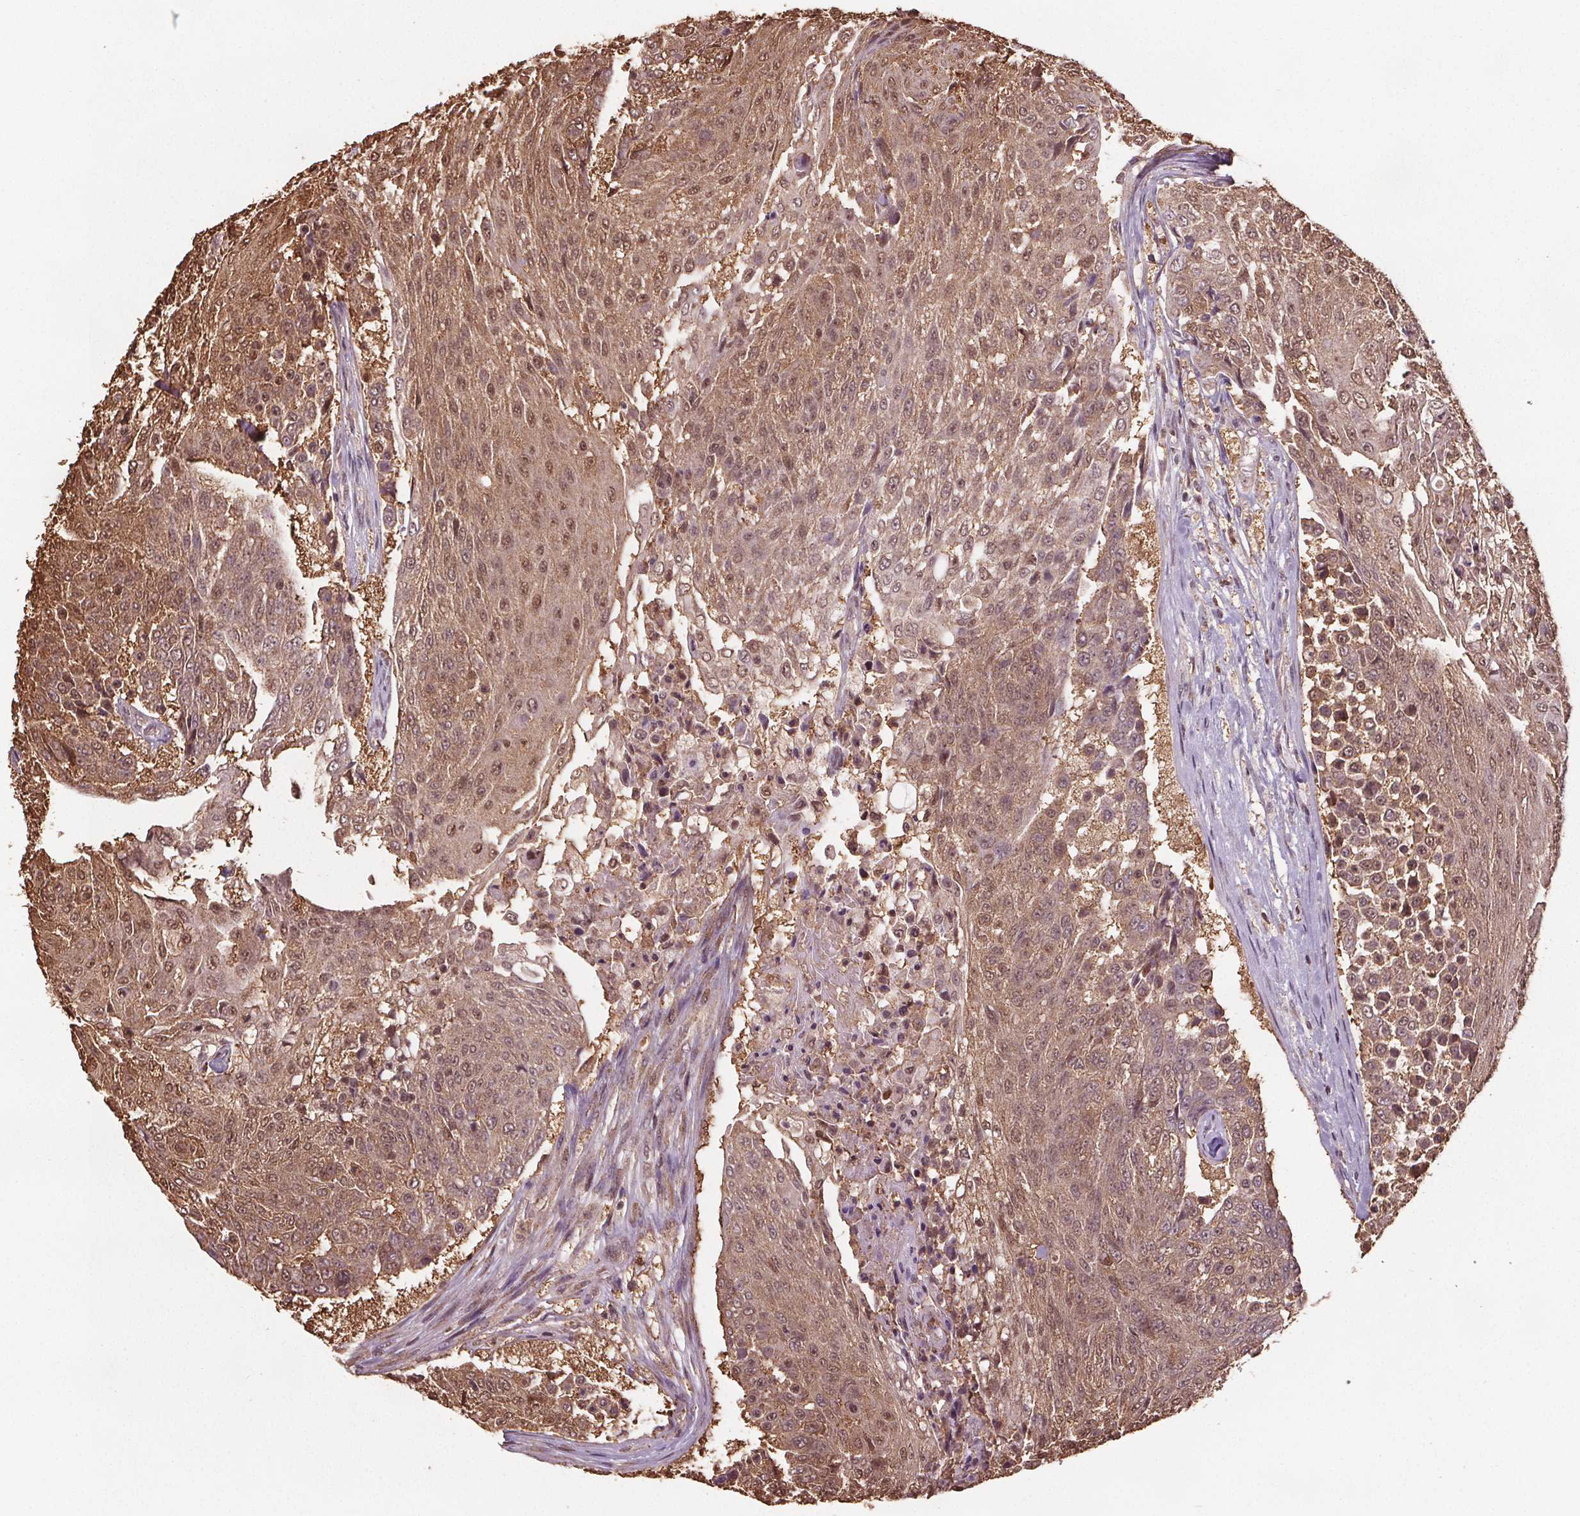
{"staining": {"intensity": "moderate", "quantity": ">75%", "location": "cytoplasmic/membranous,nuclear"}, "tissue": "urothelial cancer", "cell_type": "Tumor cells", "image_type": "cancer", "snomed": [{"axis": "morphology", "description": "Urothelial carcinoma, High grade"}, {"axis": "topography", "description": "Urinary bladder"}], "caption": "Urothelial carcinoma (high-grade) tissue exhibits moderate cytoplasmic/membranous and nuclear expression in about >75% of tumor cells, visualized by immunohistochemistry.", "gene": "ENO1", "patient": {"sex": "female", "age": 63}}